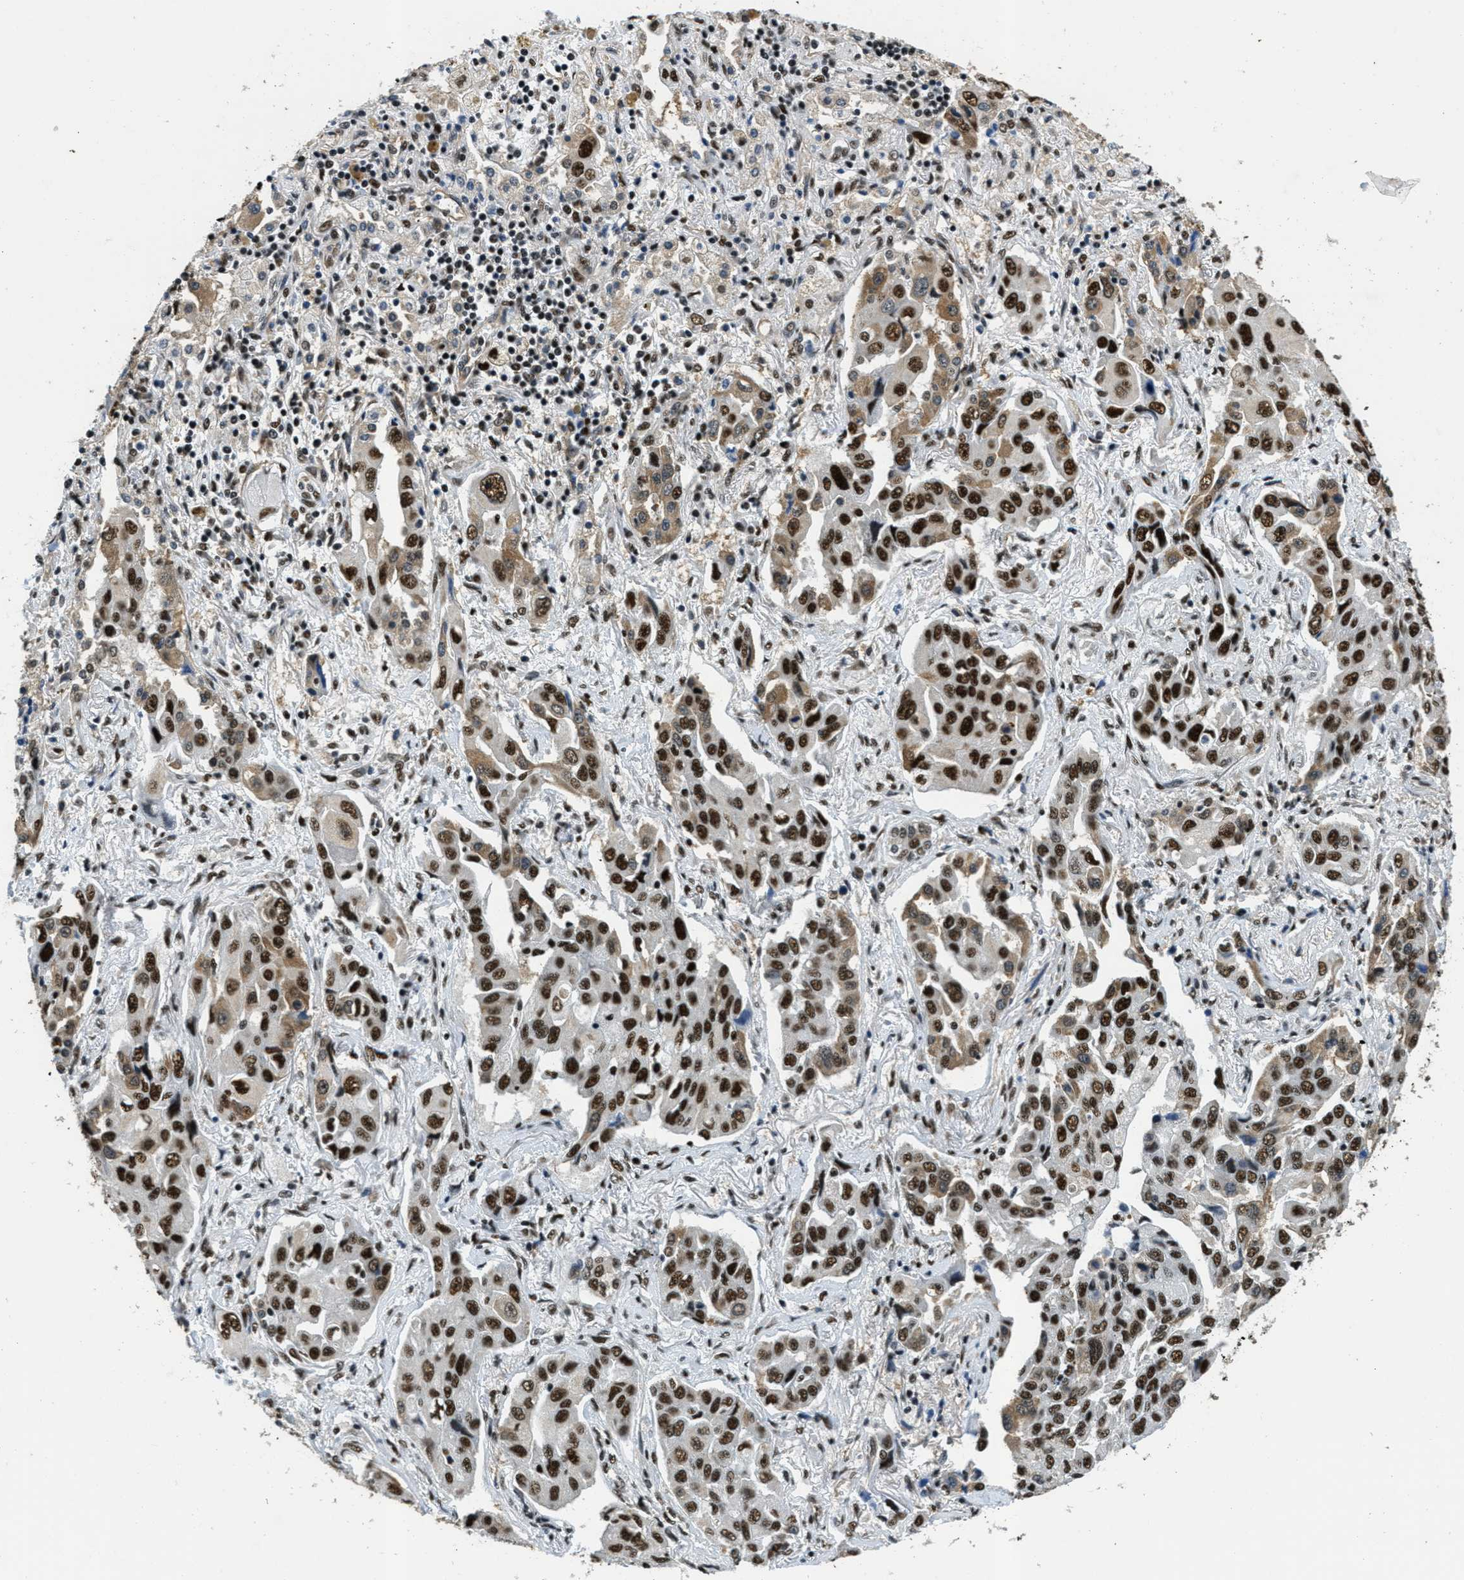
{"staining": {"intensity": "strong", "quantity": ">75%", "location": "nuclear"}, "tissue": "lung cancer", "cell_type": "Tumor cells", "image_type": "cancer", "snomed": [{"axis": "morphology", "description": "Adenocarcinoma, NOS"}, {"axis": "topography", "description": "Lung"}], "caption": "The photomicrograph reveals a brown stain indicating the presence of a protein in the nuclear of tumor cells in lung cancer.", "gene": "SSB", "patient": {"sex": "female", "age": 65}}